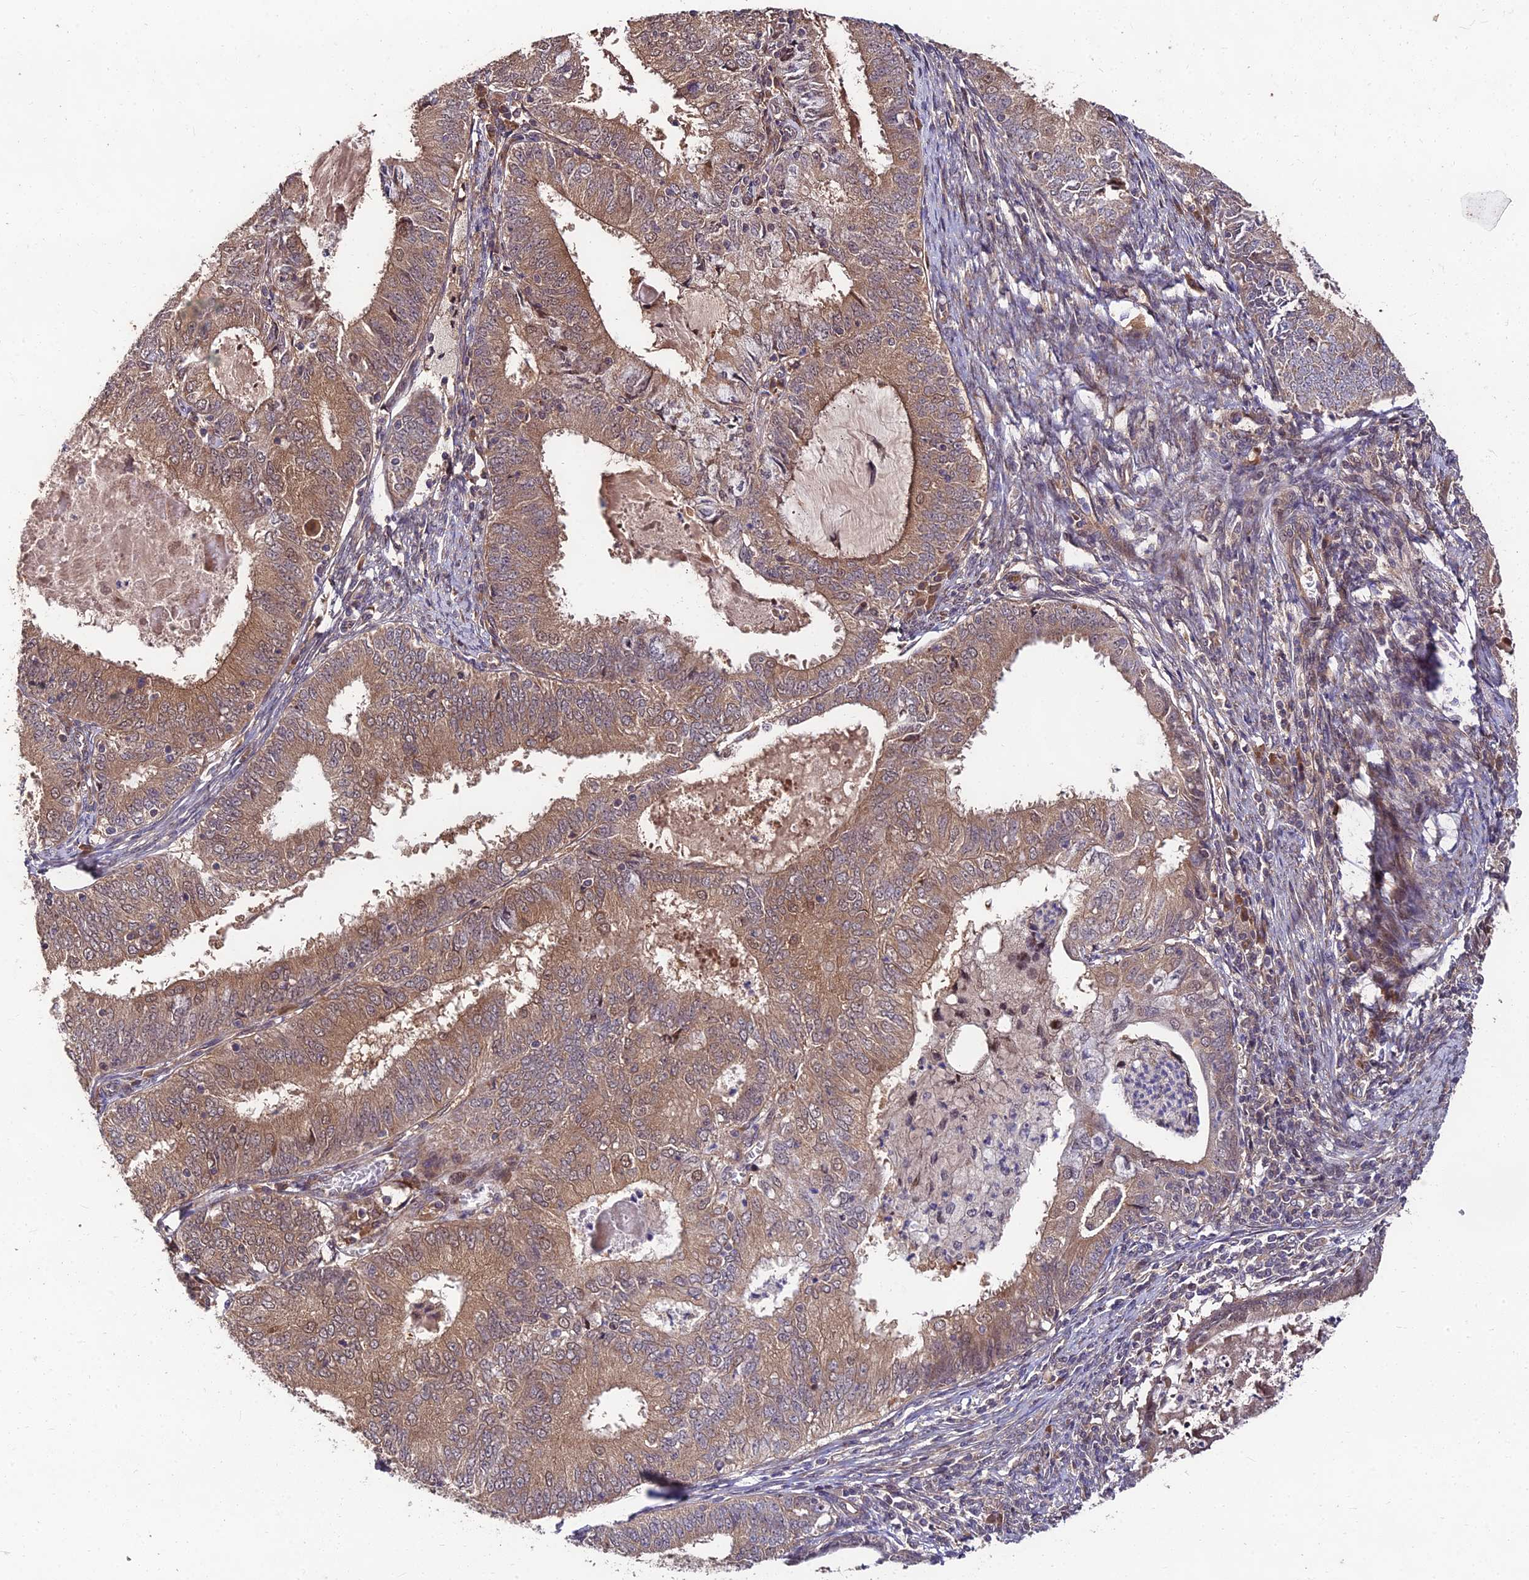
{"staining": {"intensity": "moderate", "quantity": ">75%", "location": "cytoplasmic/membranous,nuclear"}, "tissue": "endometrial cancer", "cell_type": "Tumor cells", "image_type": "cancer", "snomed": [{"axis": "morphology", "description": "Adenocarcinoma, NOS"}, {"axis": "topography", "description": "Endometrium"}], "caption": "This image demonstrates endometrial cancer stained with IHC to label a protein in brown. The cytoplasmic/membranous and nuclear of tumor cells show moderate positivity for the protein. Nuclei are counter-stained blue.", "gene": "MKKS", "patient": {"sex": "female", "age": 57}}